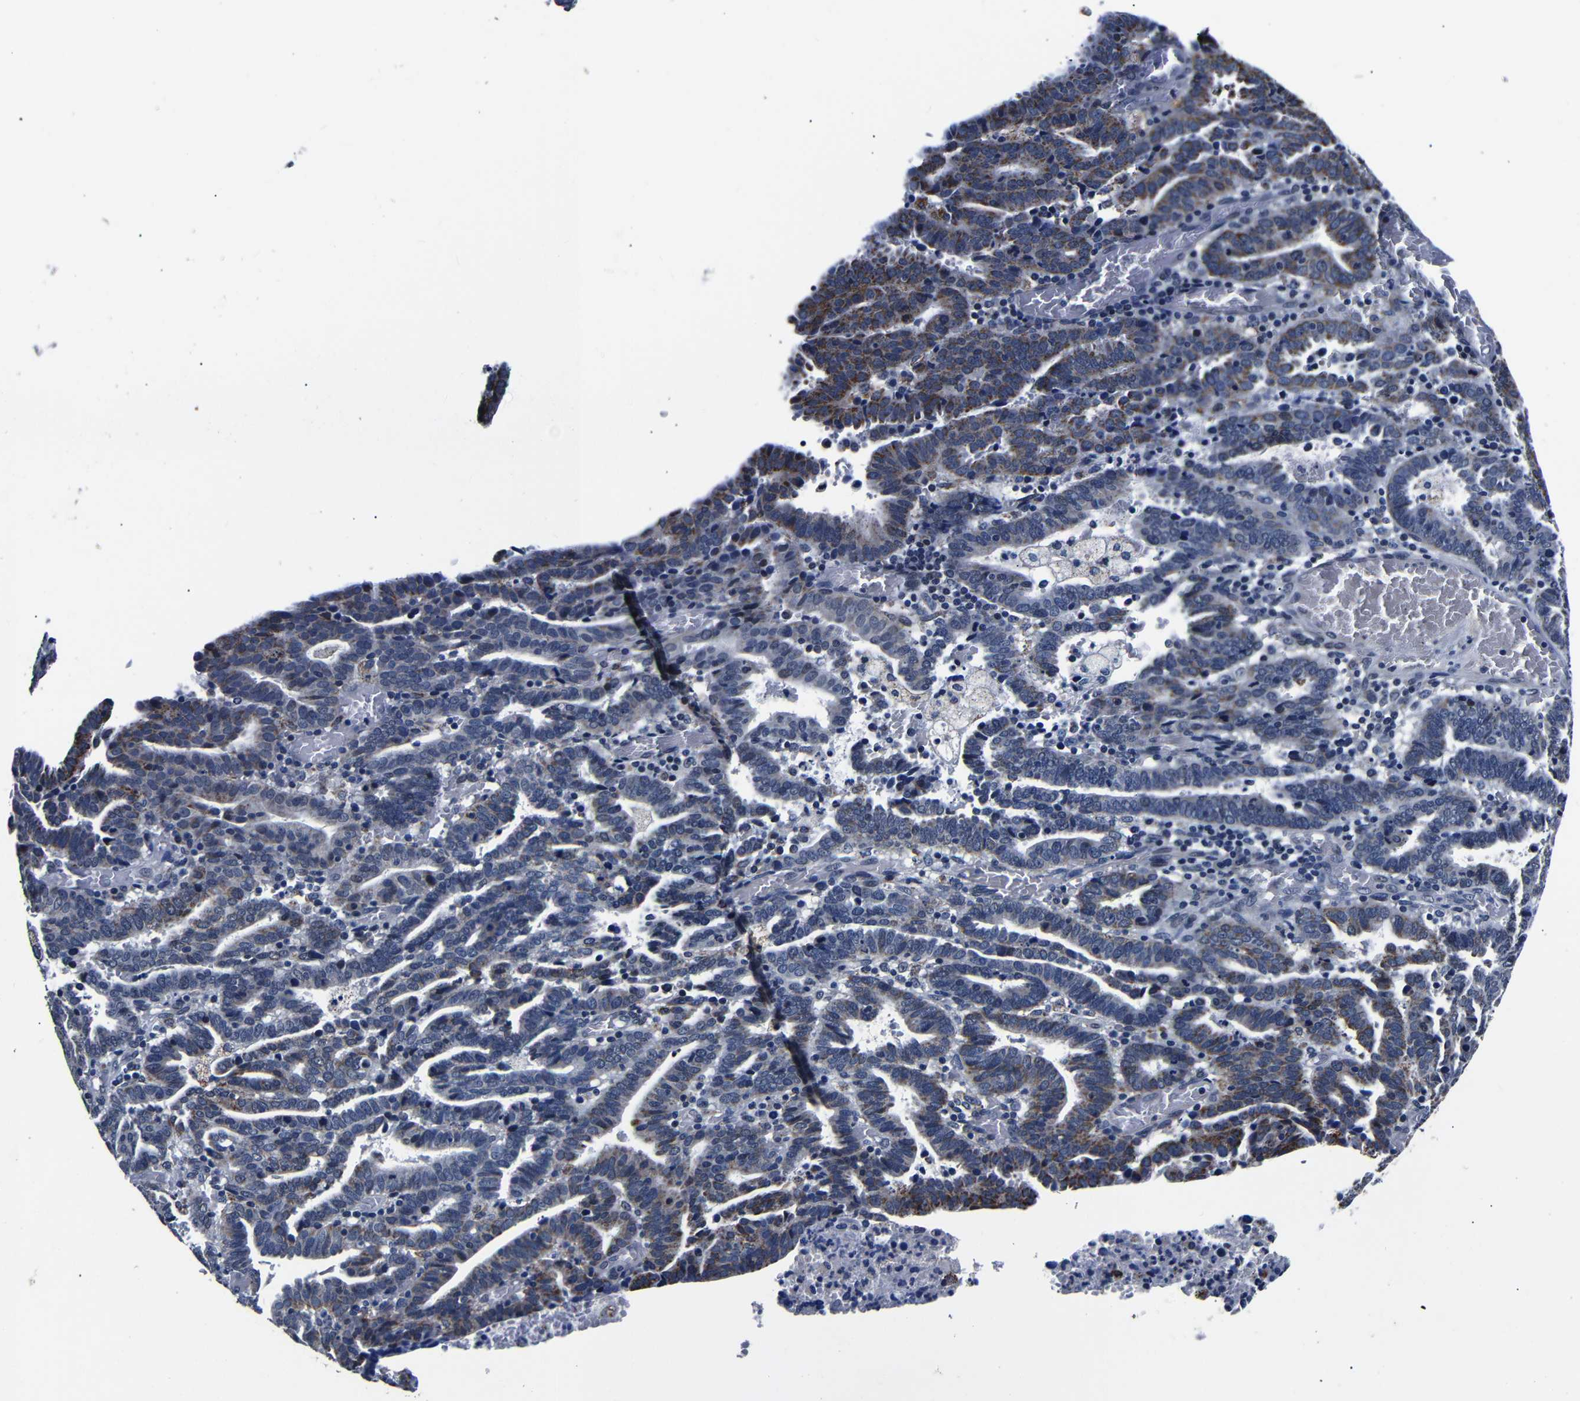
{"staining": {"intensity": "moderate", "quantity": "25%-75%", "location": "cytoplasmic/membranous"}, "tissue": "endometrial cancer", "cell_type": "Tumor cells", "image_type": "cancer", "snomed": [{"axis": "morphology", "description": "Adenocarcinoma, NOS"}, {"axis": "topography", "description": "Uterus"}], "caption": "Immunohistochemical staining of endometrial adenocarcinoma reveals moderate cytoplasmic/membranous protein positivity in approximately 25%-75% of tumor cells.", "gene": "DEPP1", "patient": {"sex": "female", "age": 83}}